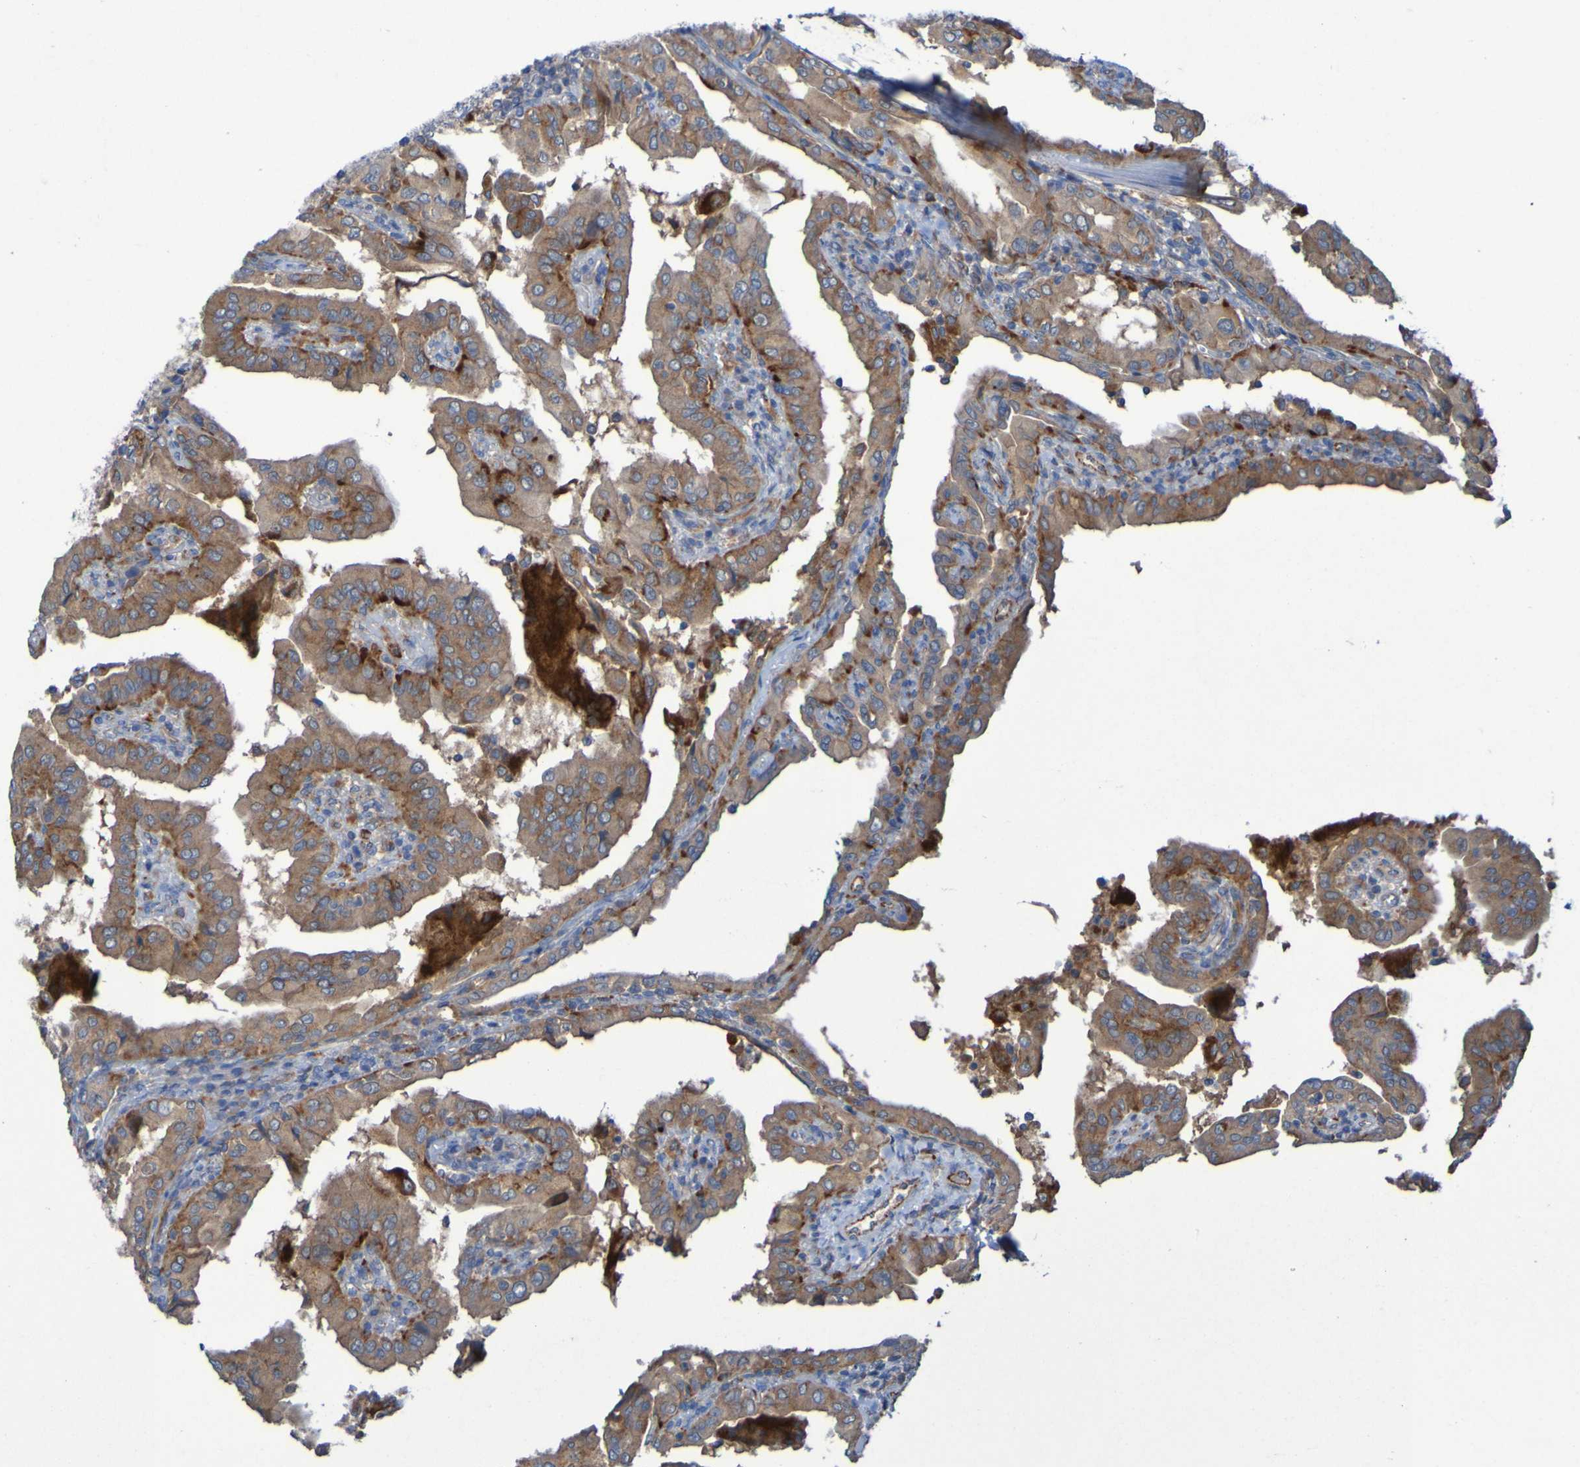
{"staining": {"intensity": "moderate", "quantity": ">75%", "location": "cytoplasmic/membranous"}, "tissue": "thyroid cancer", "cell_type": "Tumor cells", "image_type": "cancer", "snomed": [{"axis": "morphology", "description": "Papillary adenocarcinoma, NOS"}, {"axis": "topography", "description": "Thyroid gland"}], "caption": "Protein staining of thyroid cancer (papillary adenocarcinoma) tissue displays moderate cytoplasmic/membranous staining in approximately >75% of tumor cells.", "gene": "ARHGEF16", "patient": {"sex": "male", "age": 33}}